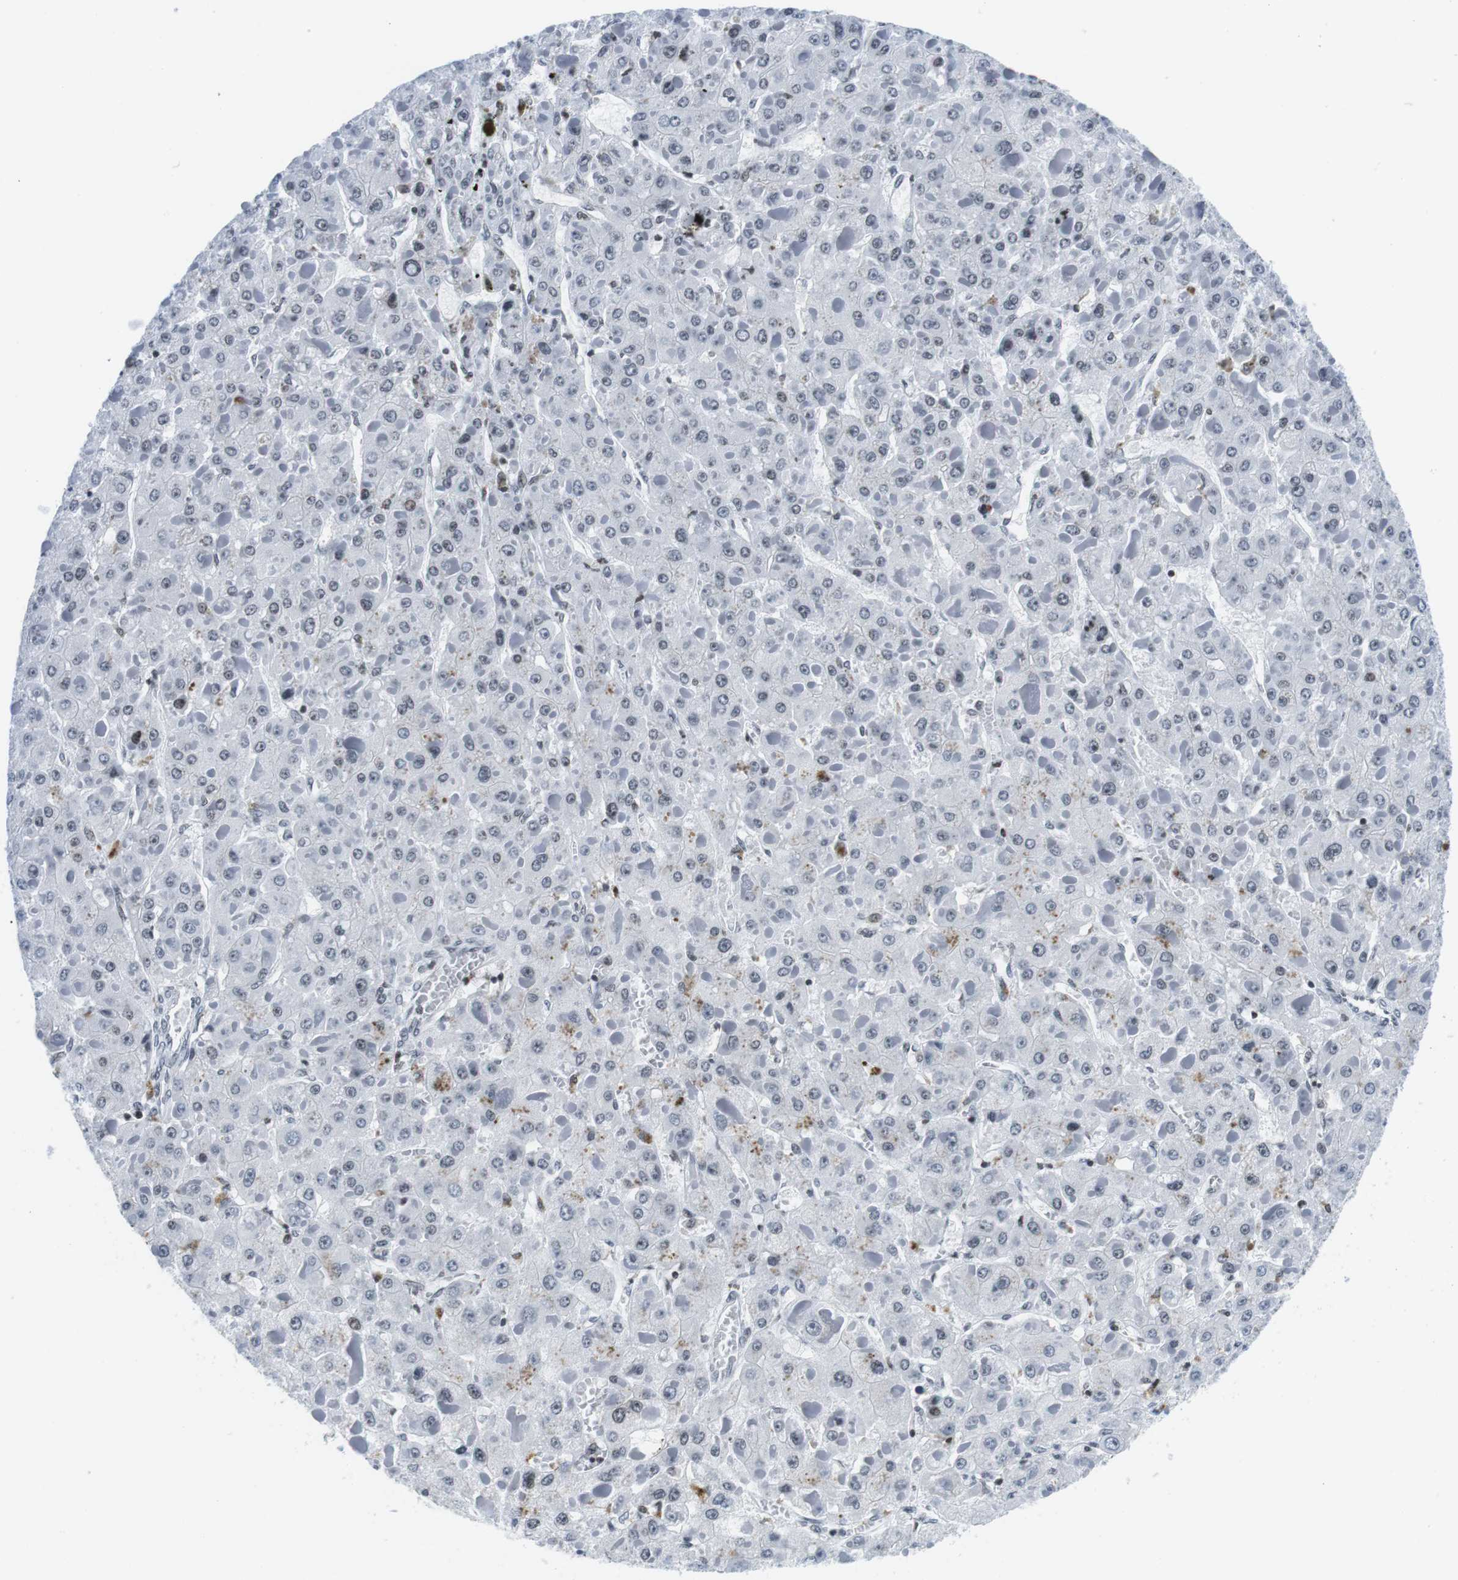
{"staining": {"intensity": "weak", "quantity": "<25%", "location": "nuclear"}, "tissue": "liver cancer", "cell_type": "Tumor cells", "image_type": "cancer", "snomed": [{"axis": "morphology", "description": "Carcinoma, Hepatocellular, NOS"}, {"axis": "topography", "description": "Liver"}], "caption": "DAB immunohistochemical staining of human hepatocellular carcinoma (liver) reveals no significant expression in tumor cells.", "gene": "E2F2", "patient": {"sex": "female", "age": 73}}